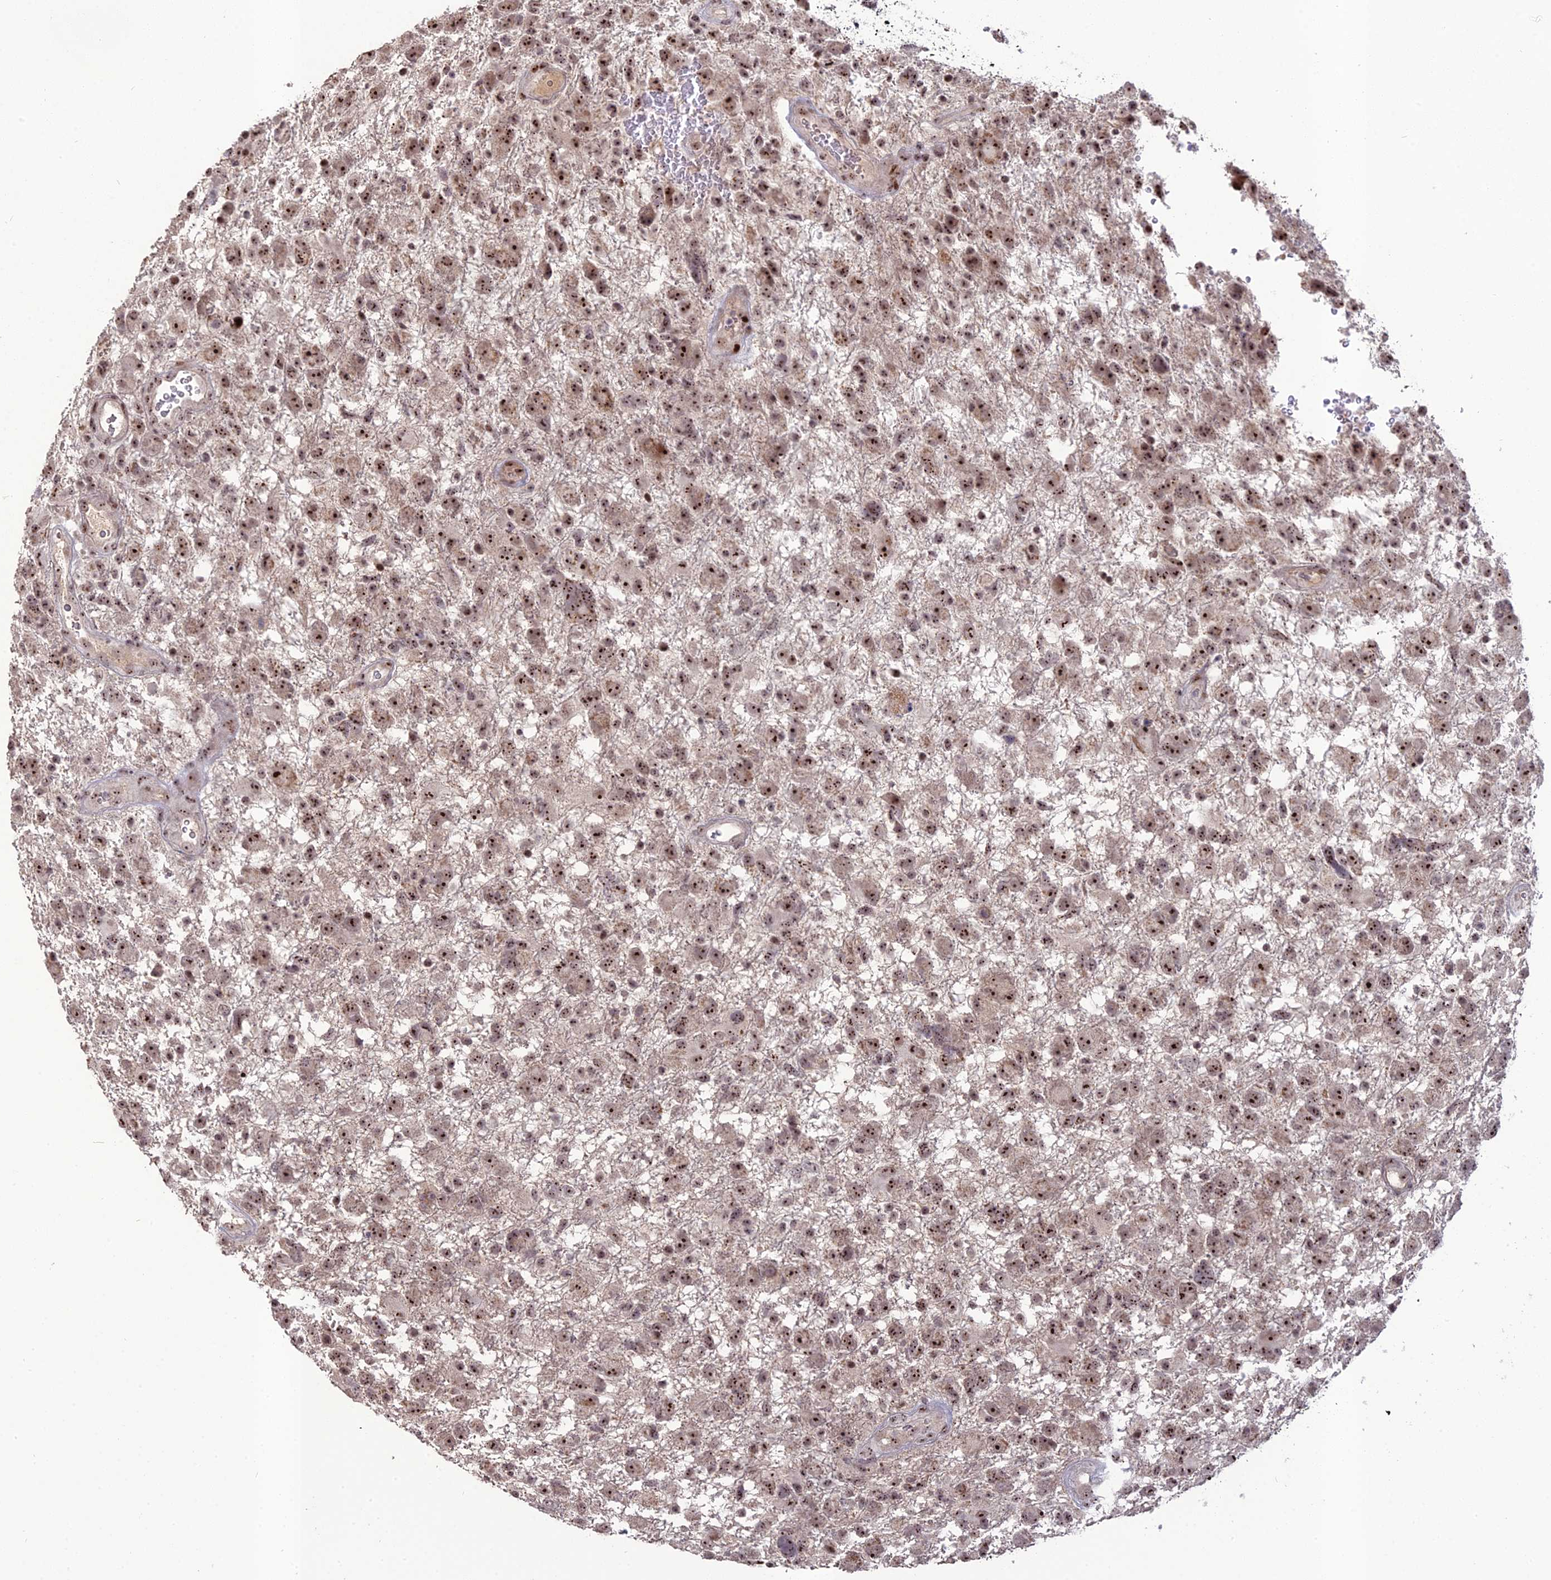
{"staining": {"intensity": "strong", "quantity": ">75%", "location": "nuclear"}, "tissue": "glioma", "cell_type": "Tumor cells", "image_type": "cancer", "snomed": [{"axis": "morphology", "description": "Glioma, malignant, High grade"}, {"axis": "topography", "description": "Brain"}], "caption": "The micrograph reveals staining of glioma, revealing strong nuclear protein staining (brown color) within tumor cells.", "gene": "FAM131A", "patient": {"sex": "male", "age": 61}}